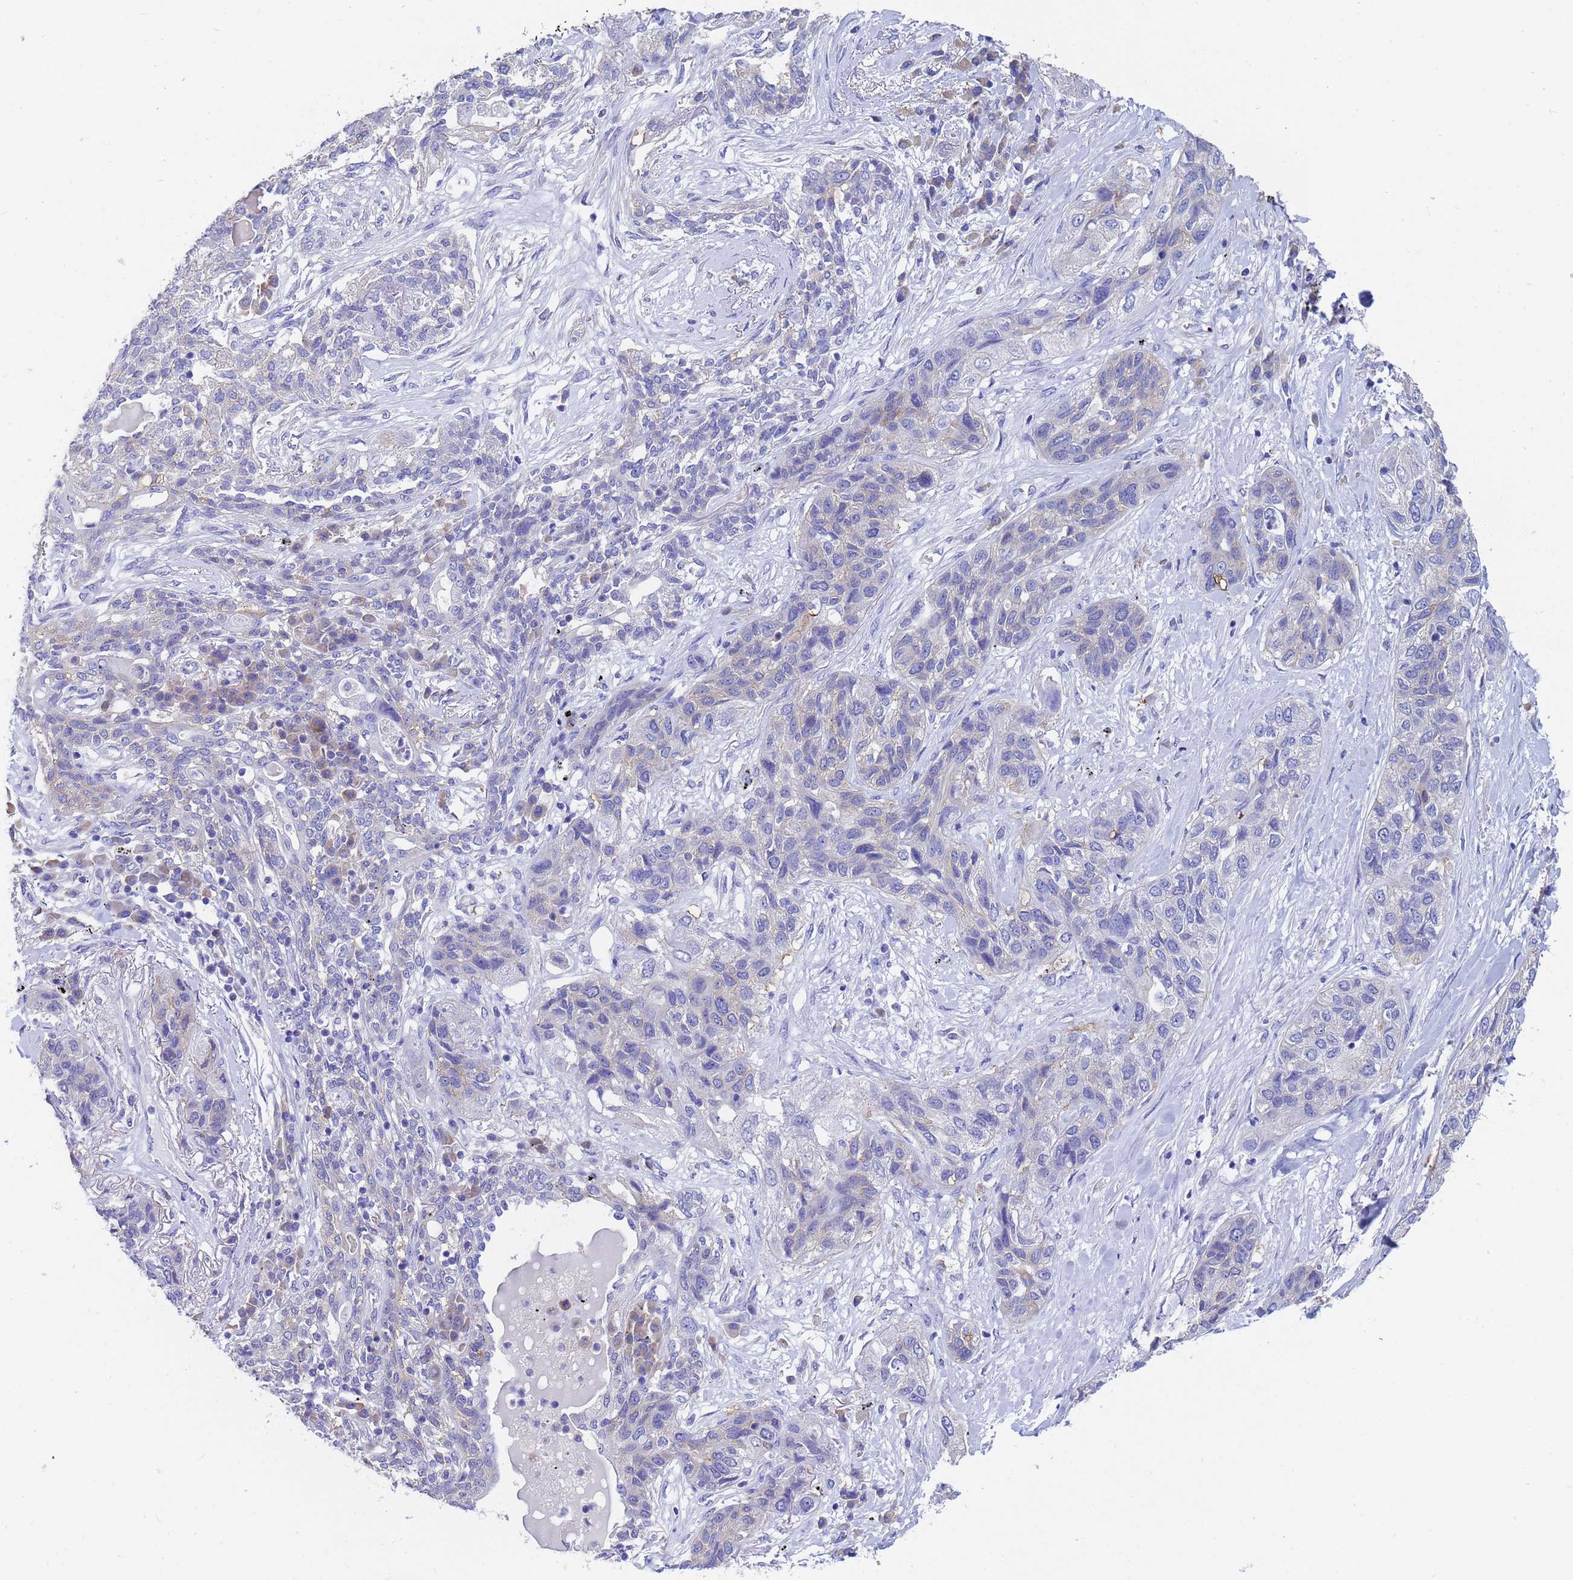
{"staining": {"intensity": "negative", "quantity": "none", "location": "none"}, "tissue": "lung cancer", "cell_type": "Tumor cells", "image_type": "cancer", "snomed": [{"axis": "morphology", "description": "Squamous cell carcinoma, NOS"}, {"axis": "topography", "description": "Lung"}], "caption": "There is no significant expression in tumor cells of lung squamous cell carcinoma.", "gene": "UBE2O", "patient": {"sex": "female", "age": 70}}